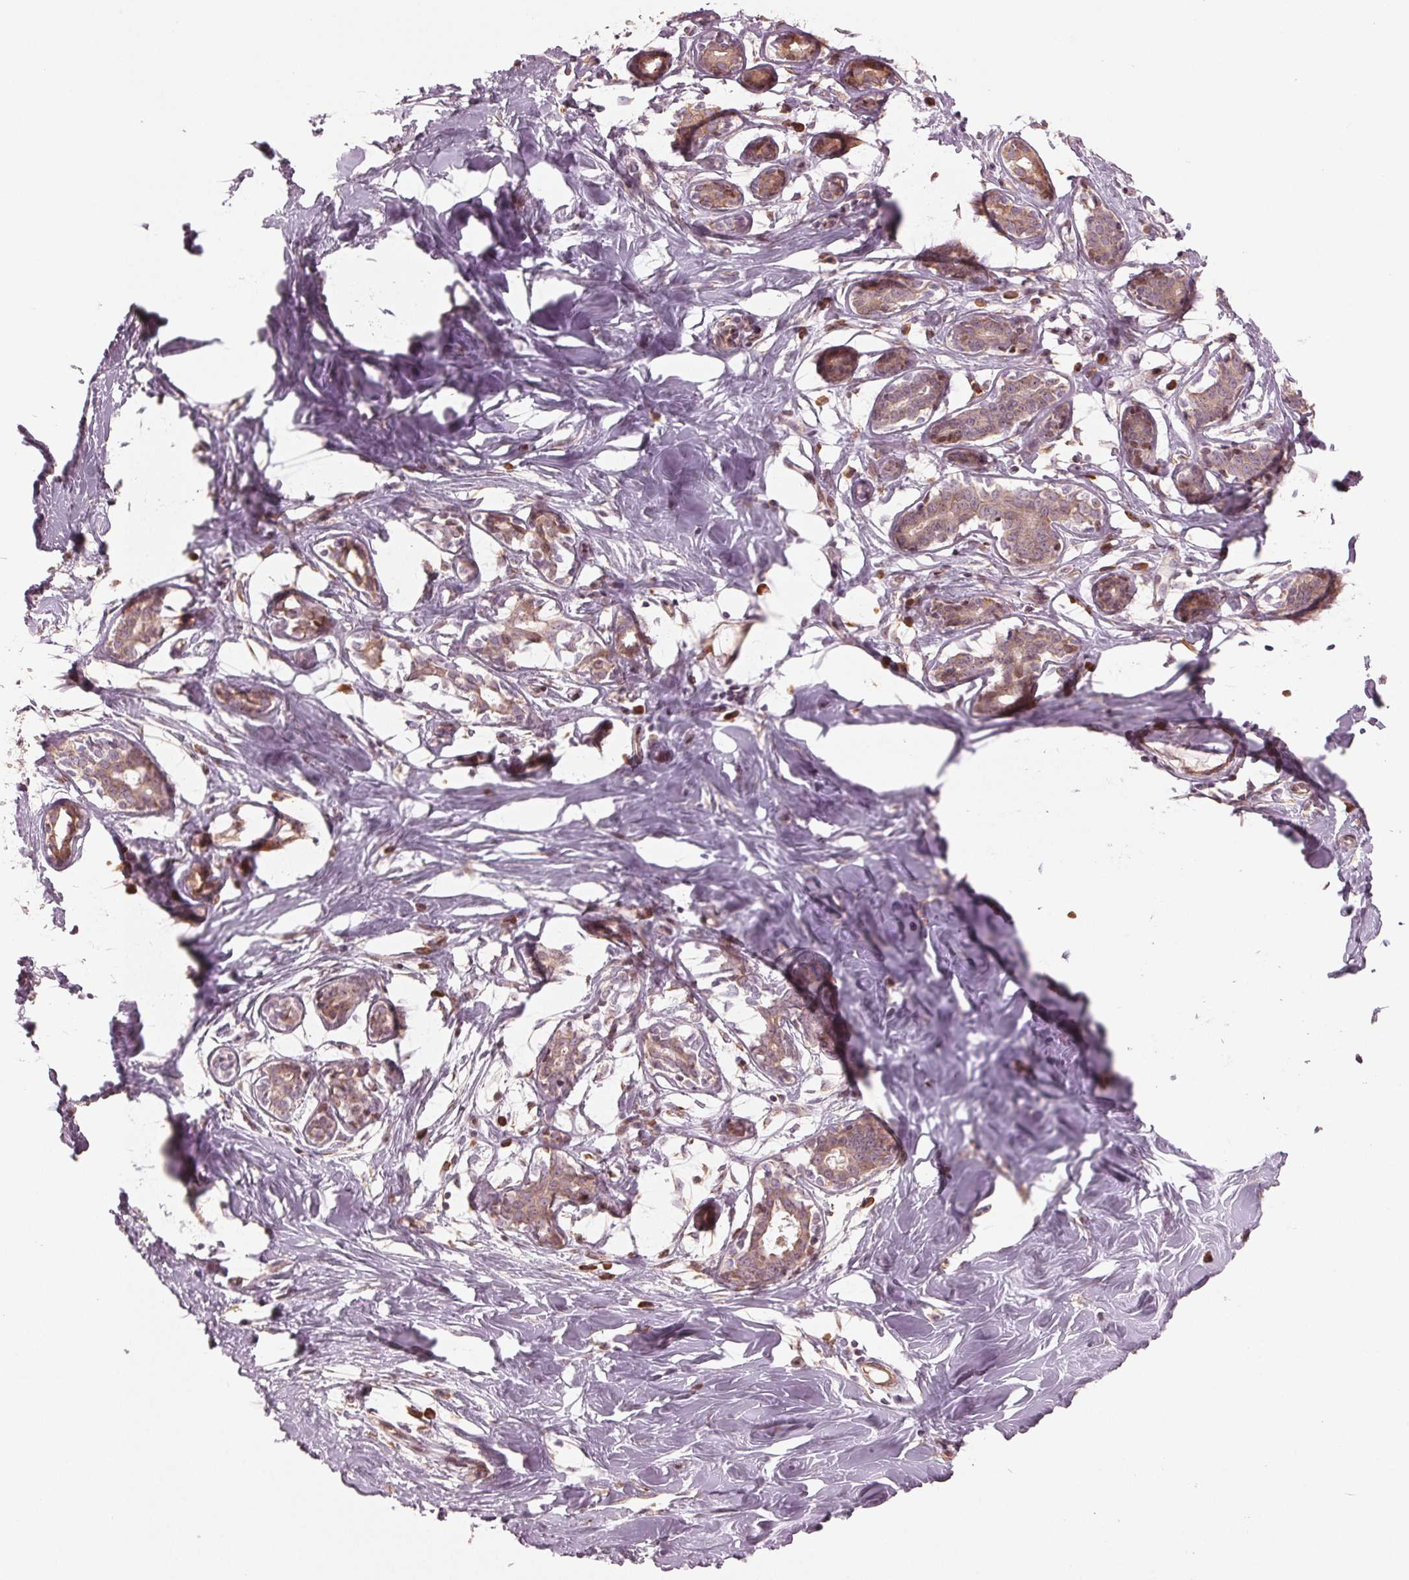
{"staining": {"intensity": "negative", "quantity": "none", "location": "none"}, "tissue": "breast", "cell_type": "Adipocytes", "image_type": "normal", "snomed": [{"axis": "morphology", "description": "Normal tissue, NOS"}, {"axis": "topography", "description": "Breast"}], "caption": "Protein analysis of normal breast exhibits no significant positivity in adipocytes.", "gene": "CMIP", "patient": {"sex": "female", "age": 27}}